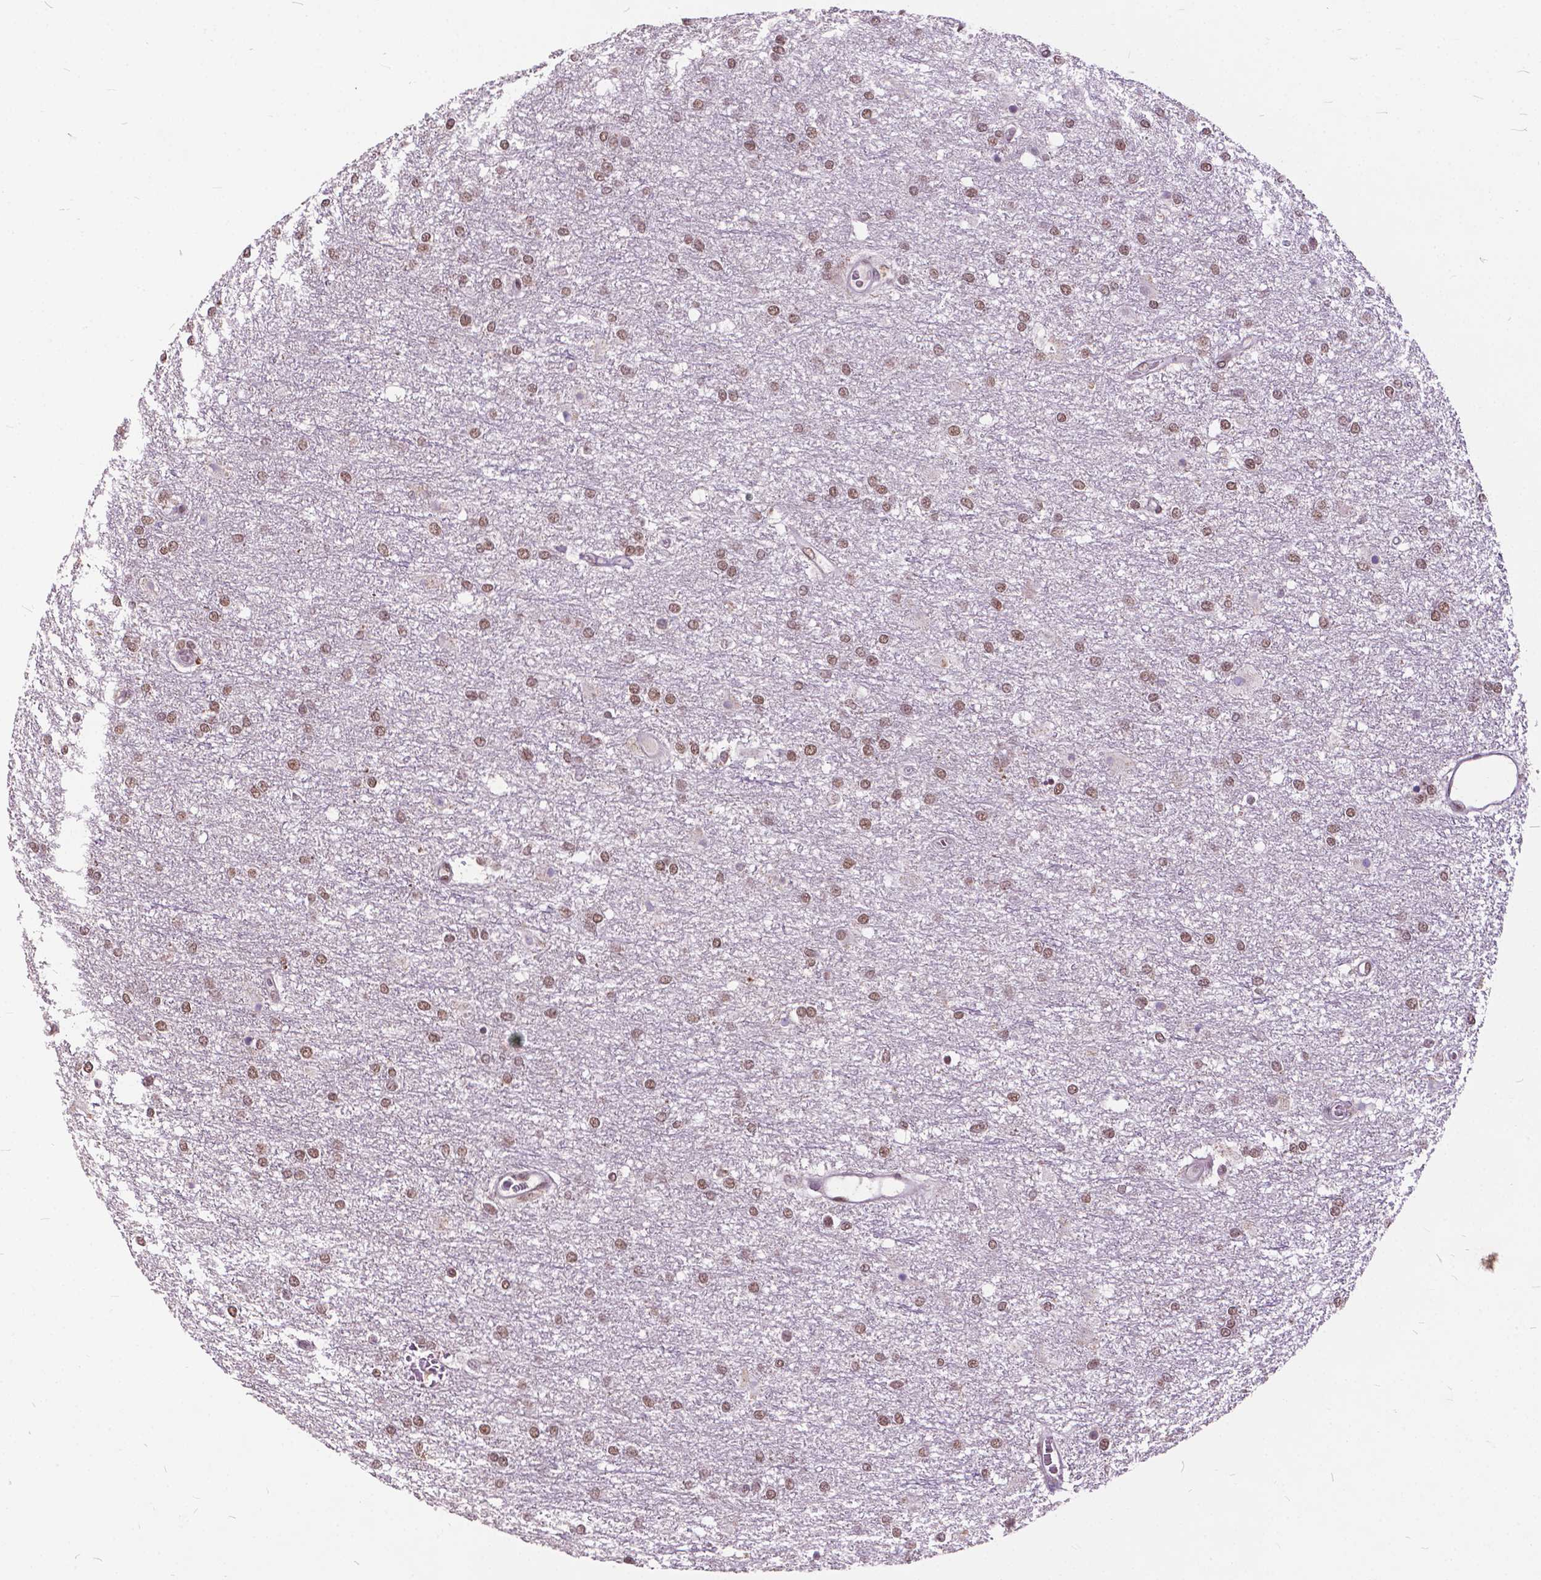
{"staining": {"intensity": "moderate", "quantity": ">75%", "location": "nuclear"}, "tissue": "glioma", "cell_type": "Tumor cells", "image_type": "cancer", "snomed": [{"axis": "morphology", "description": "Glioma, malignant, High grade"}, {"axis": "topography", "description": "Brain"}], "caption": "Immunohistochemistry (IHC) image of glioma stained for a protein (brown), which exhibits medium levels of moderate nuclear staining in about >75% of tumor cells.", "gene": "MSH2", "patient": {"sex": "female", "age": 61}}